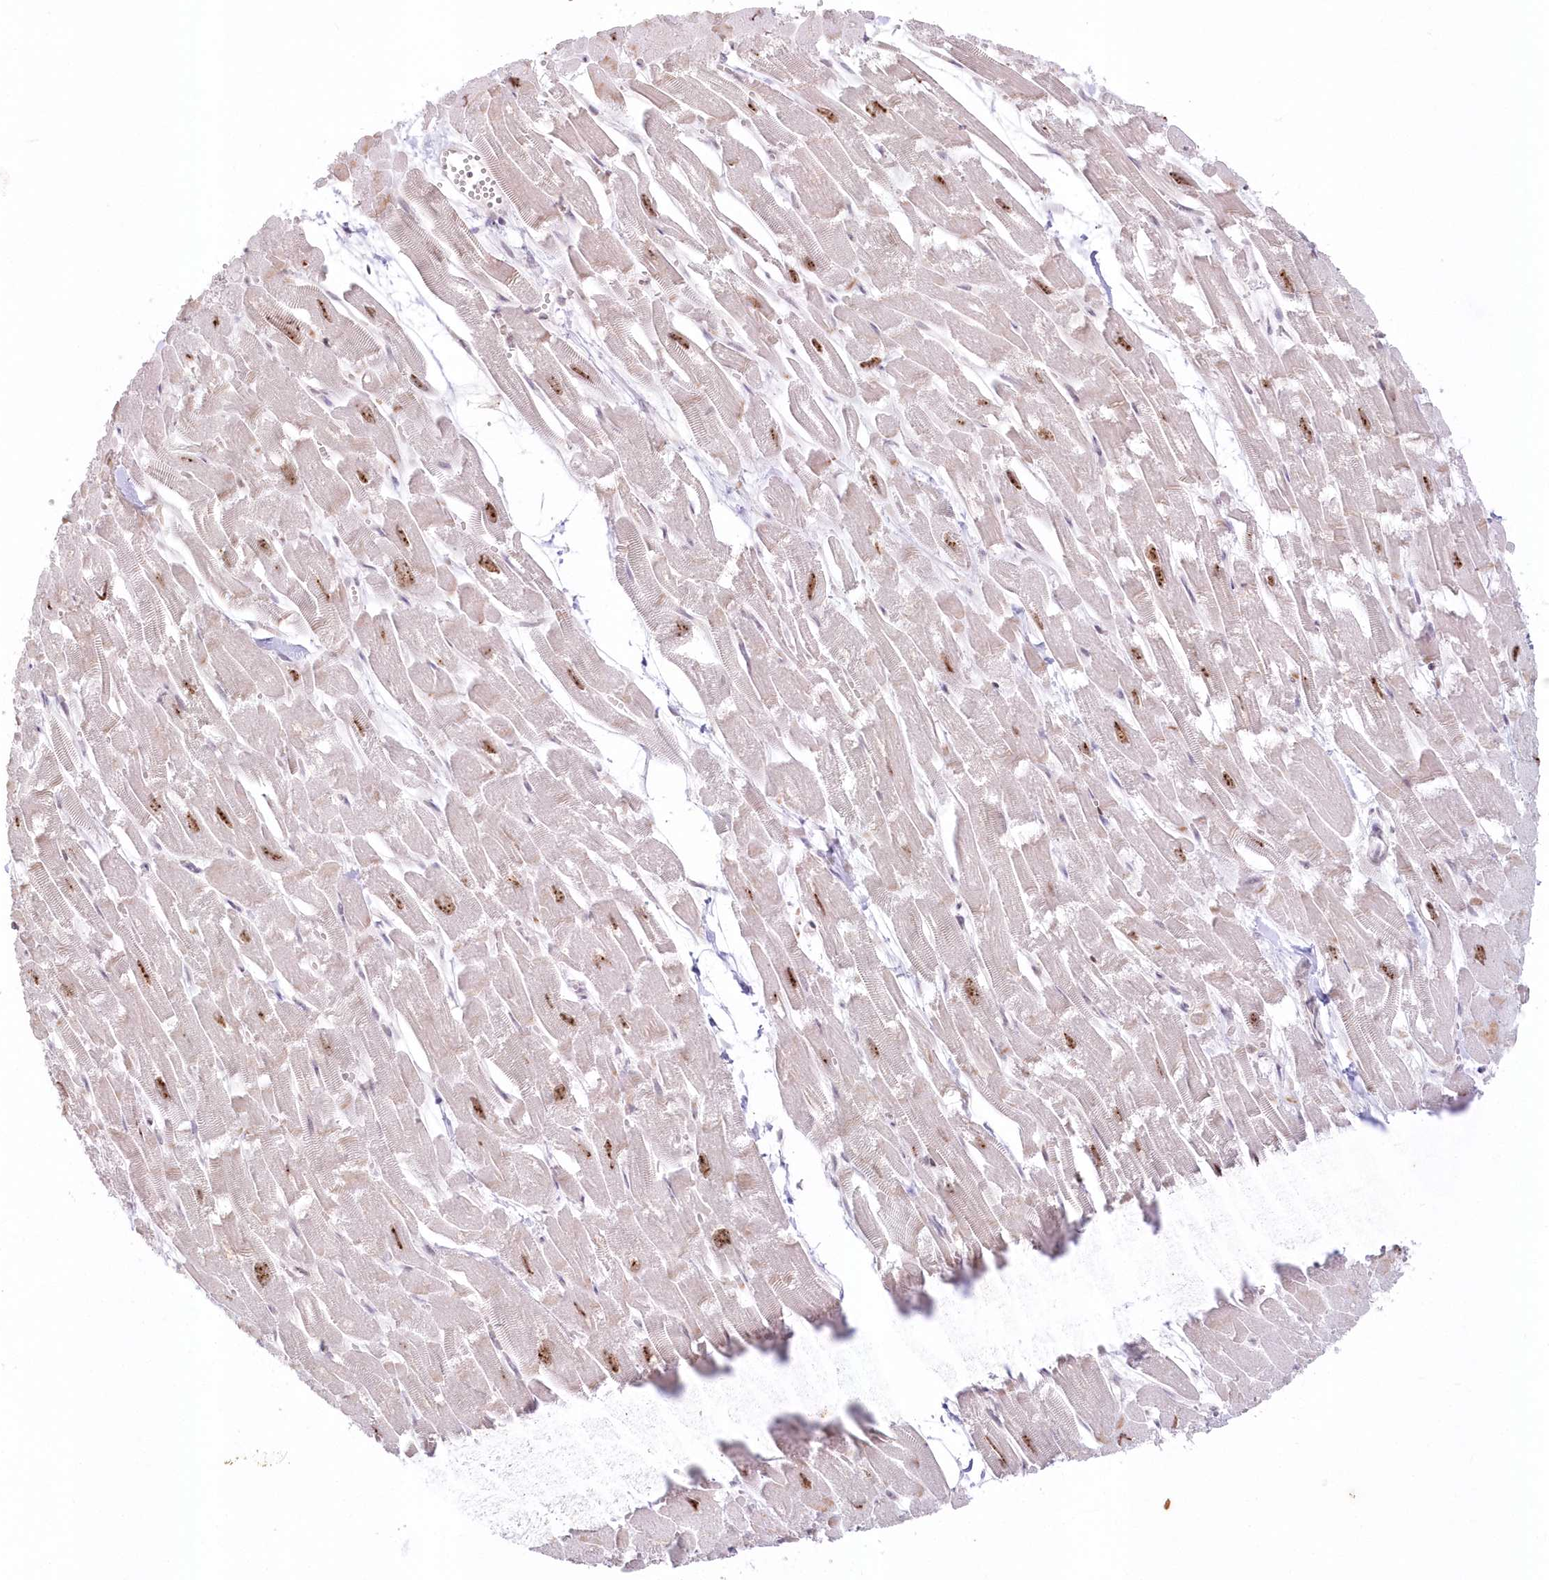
{"staining": {"intensity": "moderate", "quantity": "<25%", "location": "nuclear"}, "tissue": "heart muscle", "cell_type": "Cardiomyocytes", "image_type": "normal", "snomed": [{"axis": "morphology", "description": "Normal tissue, NOS"}, {"axis": "topography", "description": "Heart"}], "caption": "A high-resolution image shows IHC staining of normal heart muscle, which reveals moderate nuclear staining in approximately <25% of cardiomyocytes. (DAB = brown stain, brightfield microscopy at high magnification).", "gene": "MTMR3", "patient": {"sex": "male", "age": 54}}